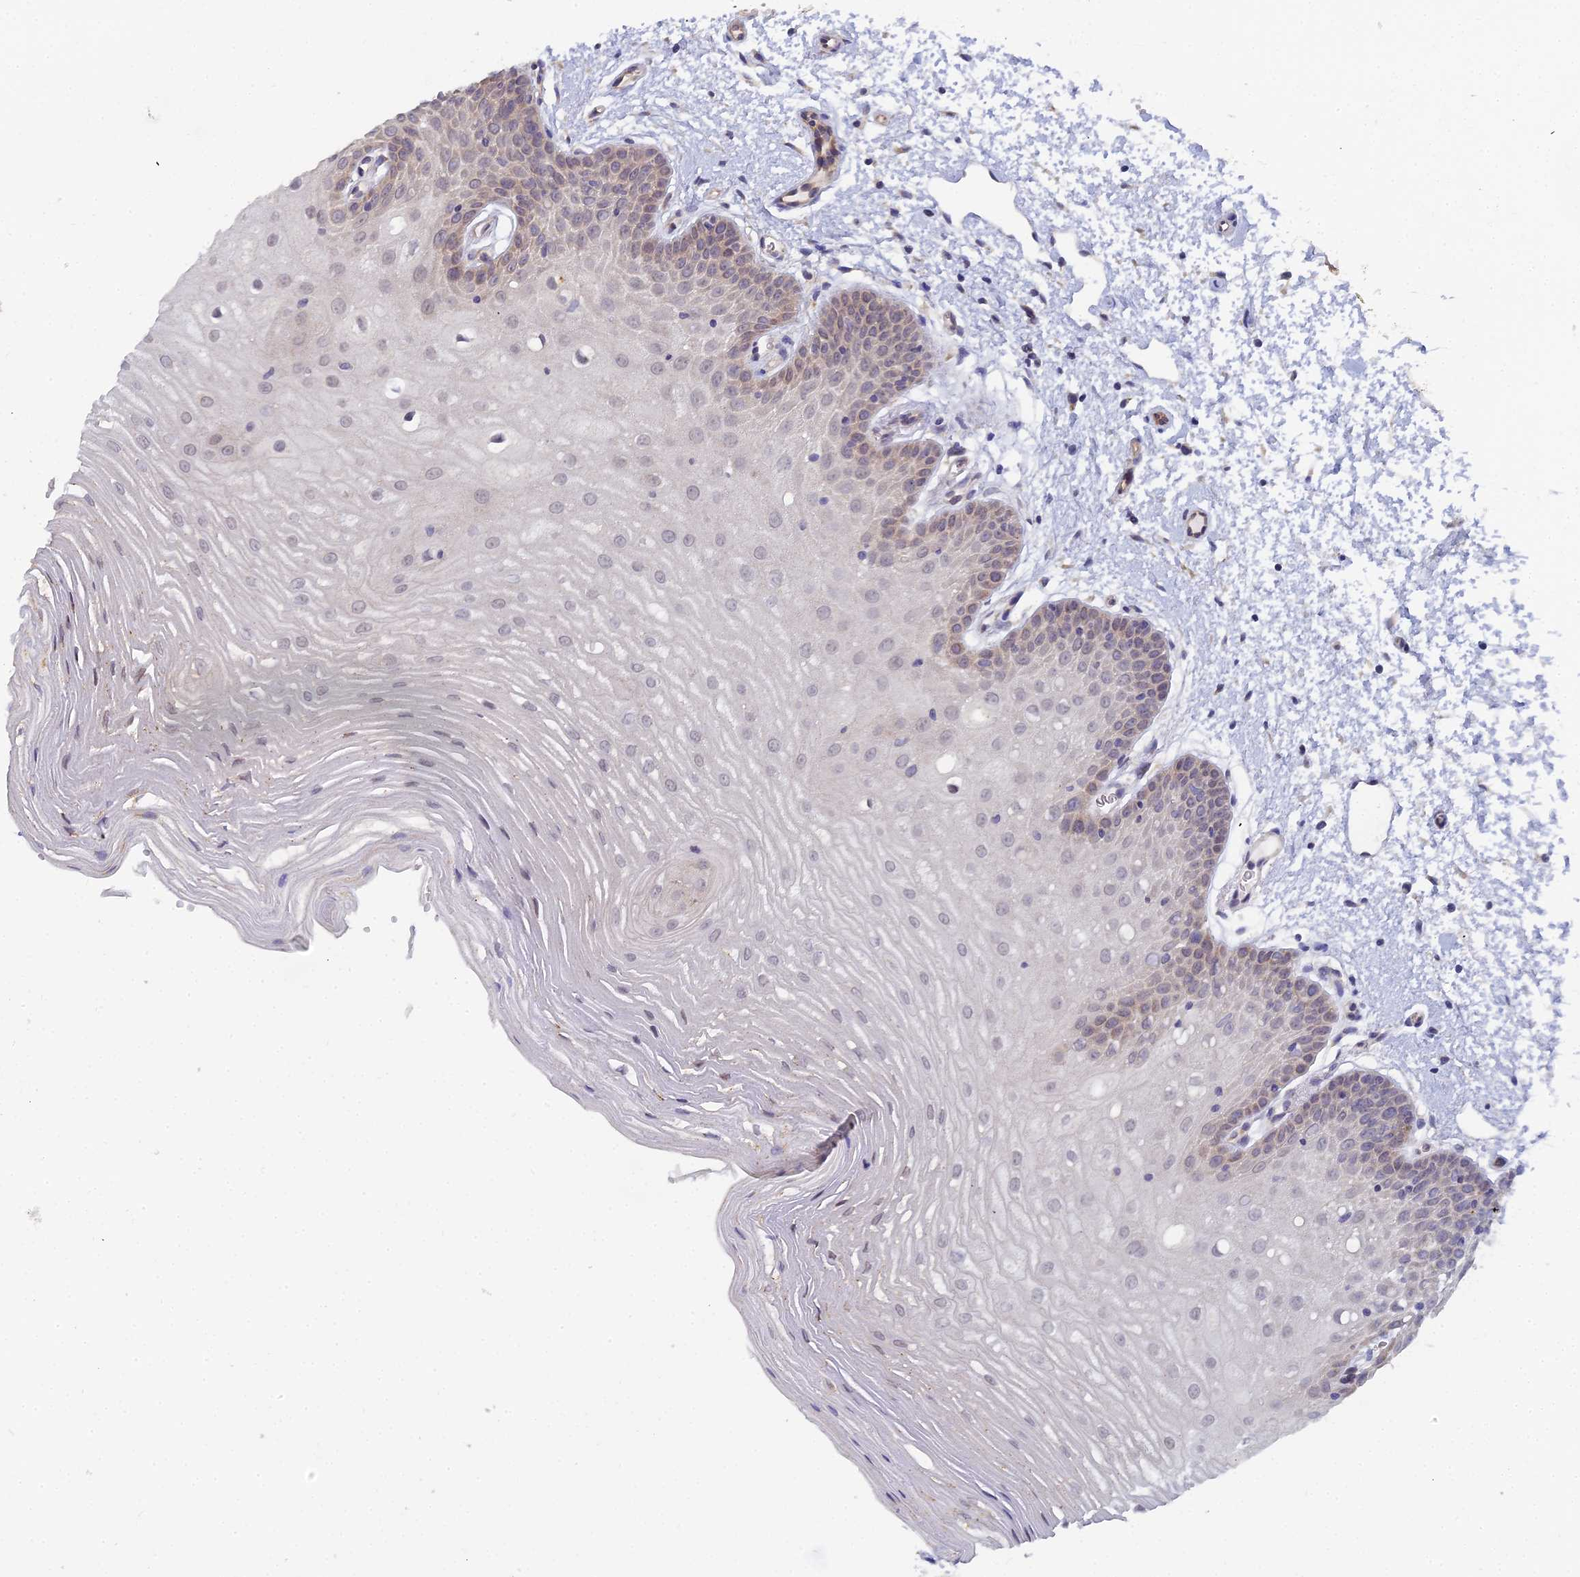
{"staining": {"intensity": "weak", "quantity": "<25%", "location": "cytoplasmic/membranous"}, "tissue": "oral mucosa", "cell_type": "Squamous epithelial cells", "image_type": "normal", "snomed": [{"axis": "morphology", "description": "Normal tissue, NOS"}, {"axis": "topography", "description": "Oral tissue"}, {"axis": "topography", "description": "Tounge, NOS"}], "caption": "High magnification brightfield microscopy of unremarkable oral mucosa stained with DAB (3,3'-diaminobenzidine) (brown) and counterstained with hematoxylin (blue): squamous epithelial cells show no significant positivity. Brightfield microscopy of immunohistochemistry stained with DAB (brown) and hematoxylin (blue), captured at high magnification.", "gene": "RDX", "patient": {"sex": "female", "age": 73}}